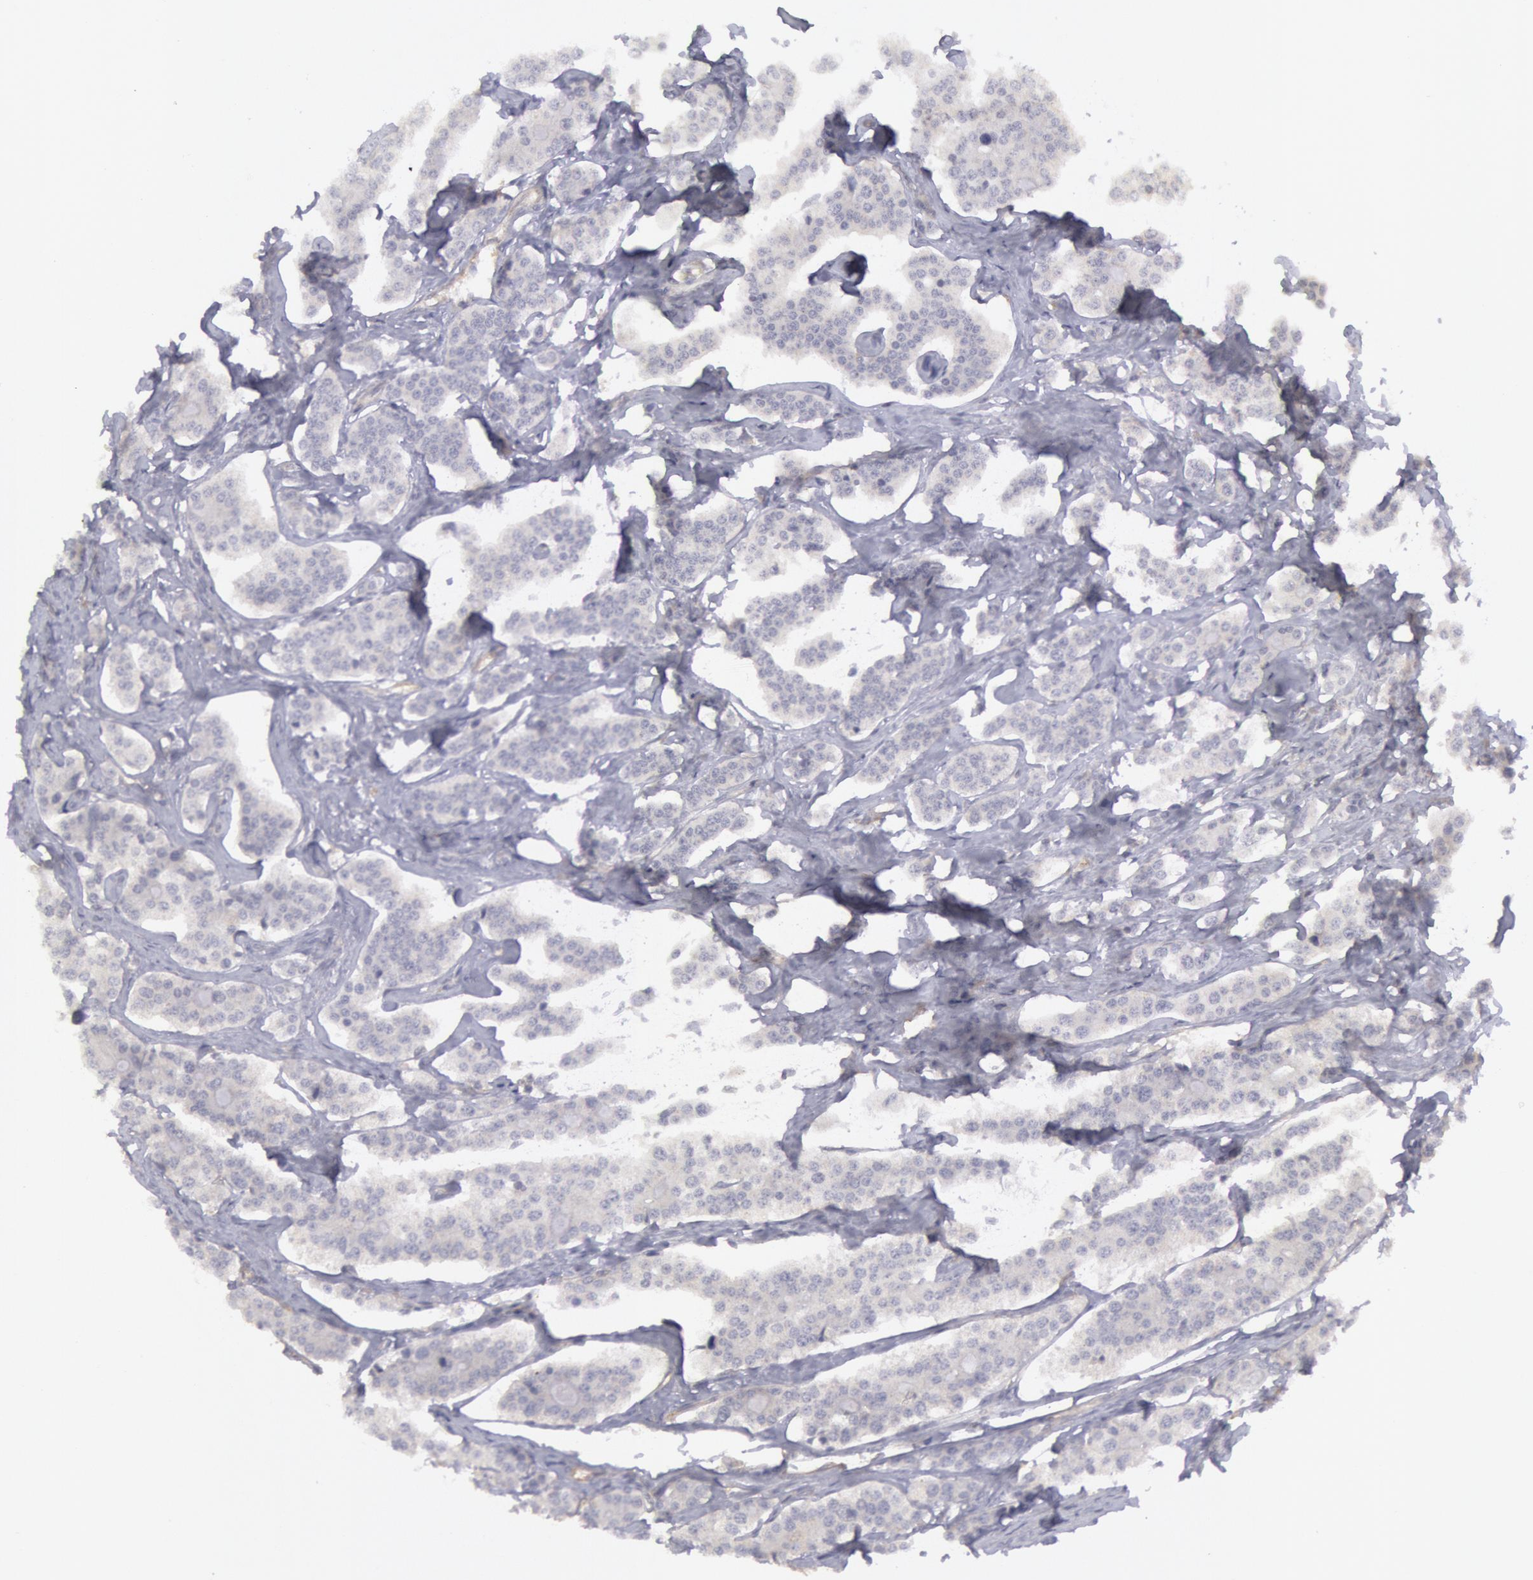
{"staining": {"intensity": "negative", "quantity": "none", "location": "none"}, "tissue": "carcinoid", "cell_type": "Tumor cells", "image_type": "cancer", "snomed": [{"axis": "morphology", "description": "Carcinoid, malignant, NOS"}, {"axis": "topography", "description": "Small intestine"}], "caption": "Tumor cells are negative for protein expression in human carcinoid (malignant).", "gene": "IKBKB", "patient": {"sex": "male", "age": 63}}